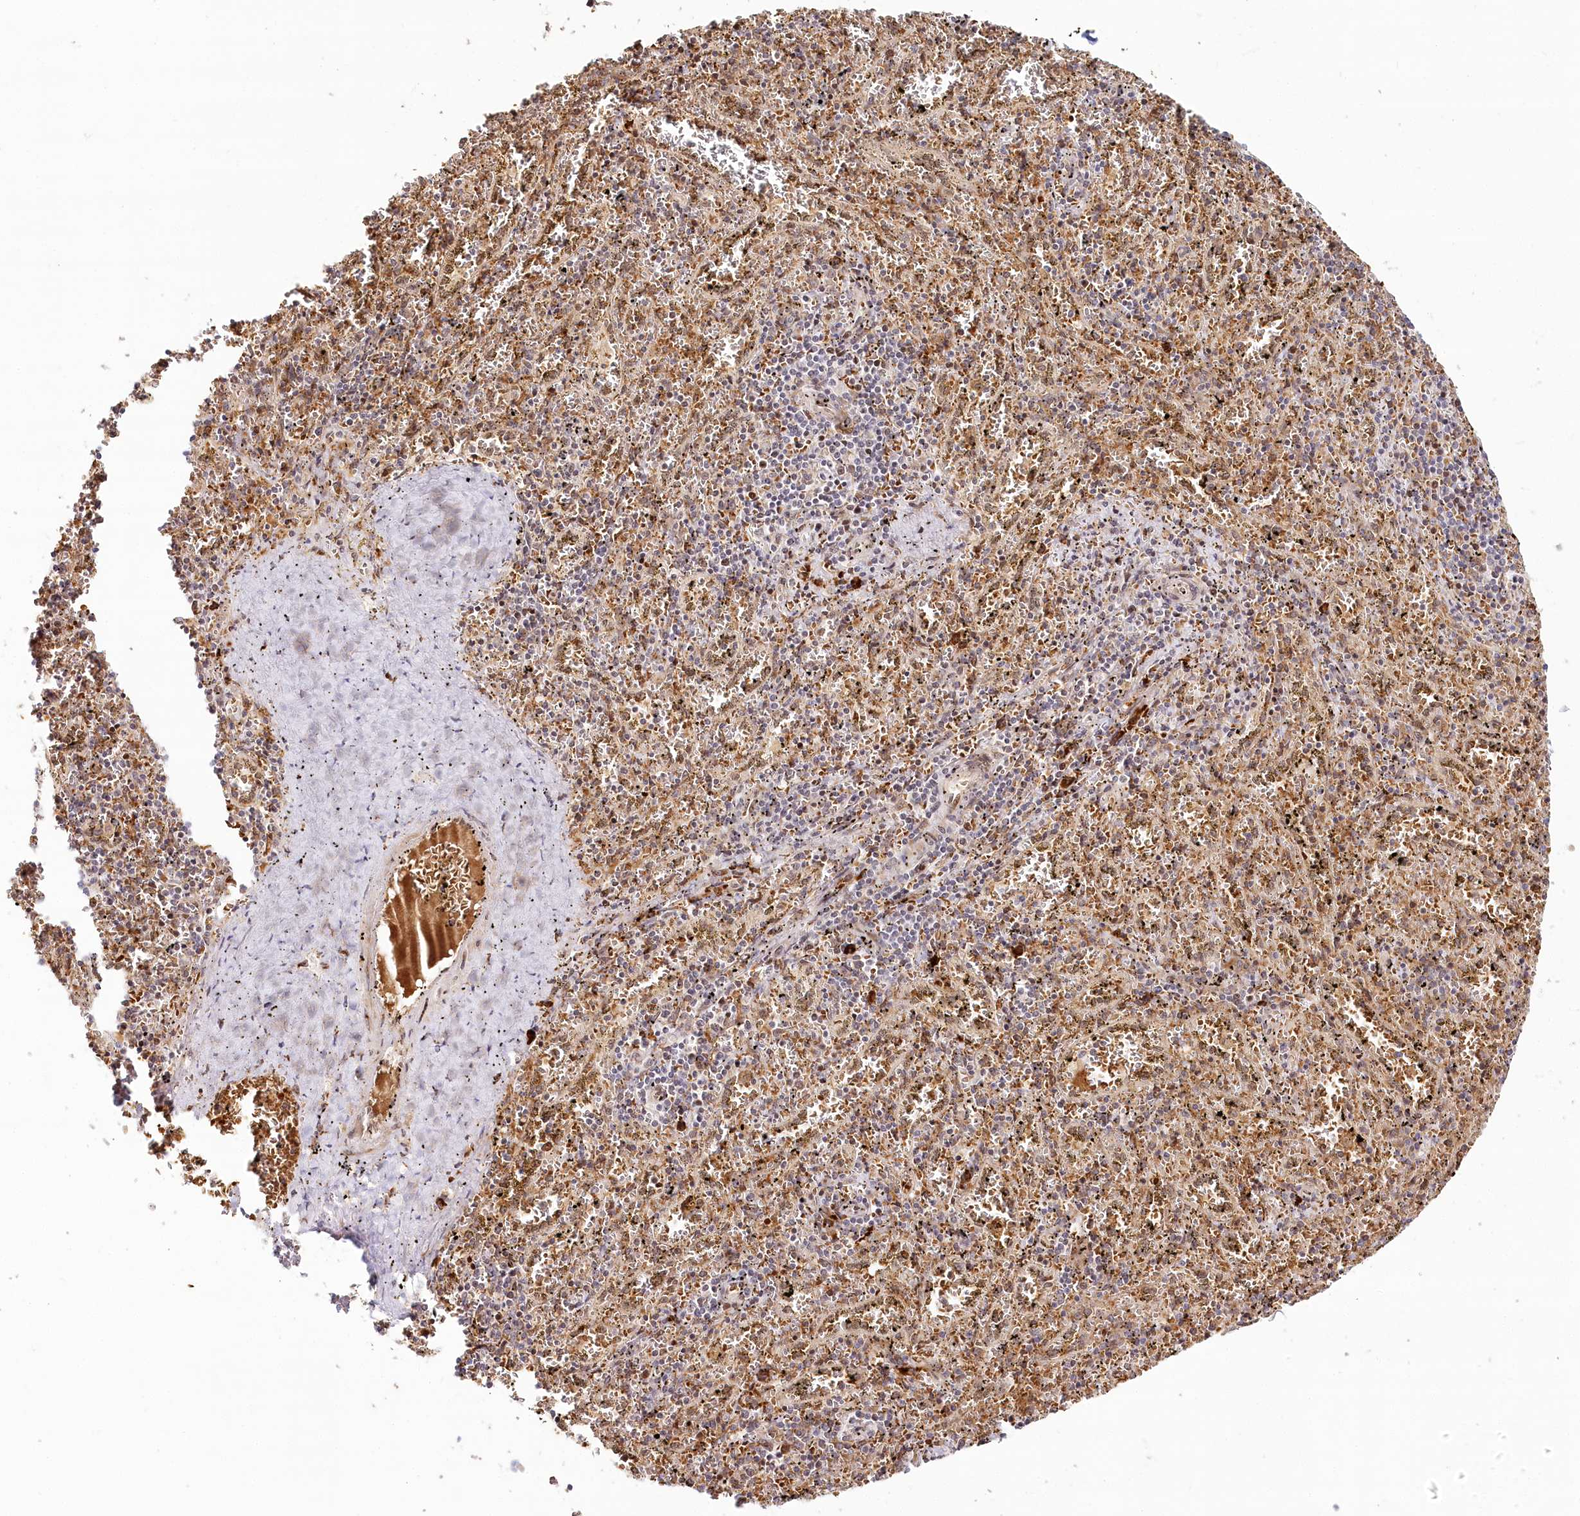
{"staining": {"intensity": "moderate", "quantity": "25%-75%", "location": "cytoplasmic/membranous"}, "tissue": "spleen", "cell_type": "Cells in red pulp", "image_type": "normal", "snomed": [{"axis": "morphology", "description": "Normal tissue, NOS"}, {"axis": "topography", "description": "Spleen"}], "caption": "The histopathology image exhibits immunohistochemical staining of normal spleen. There is moderate cytoplasmic/membranous positivity is identified in approximately 25%-75% of cells in red pulp.", "gene": "WDR36", "patient": {"sex": "male", "age": 11}}